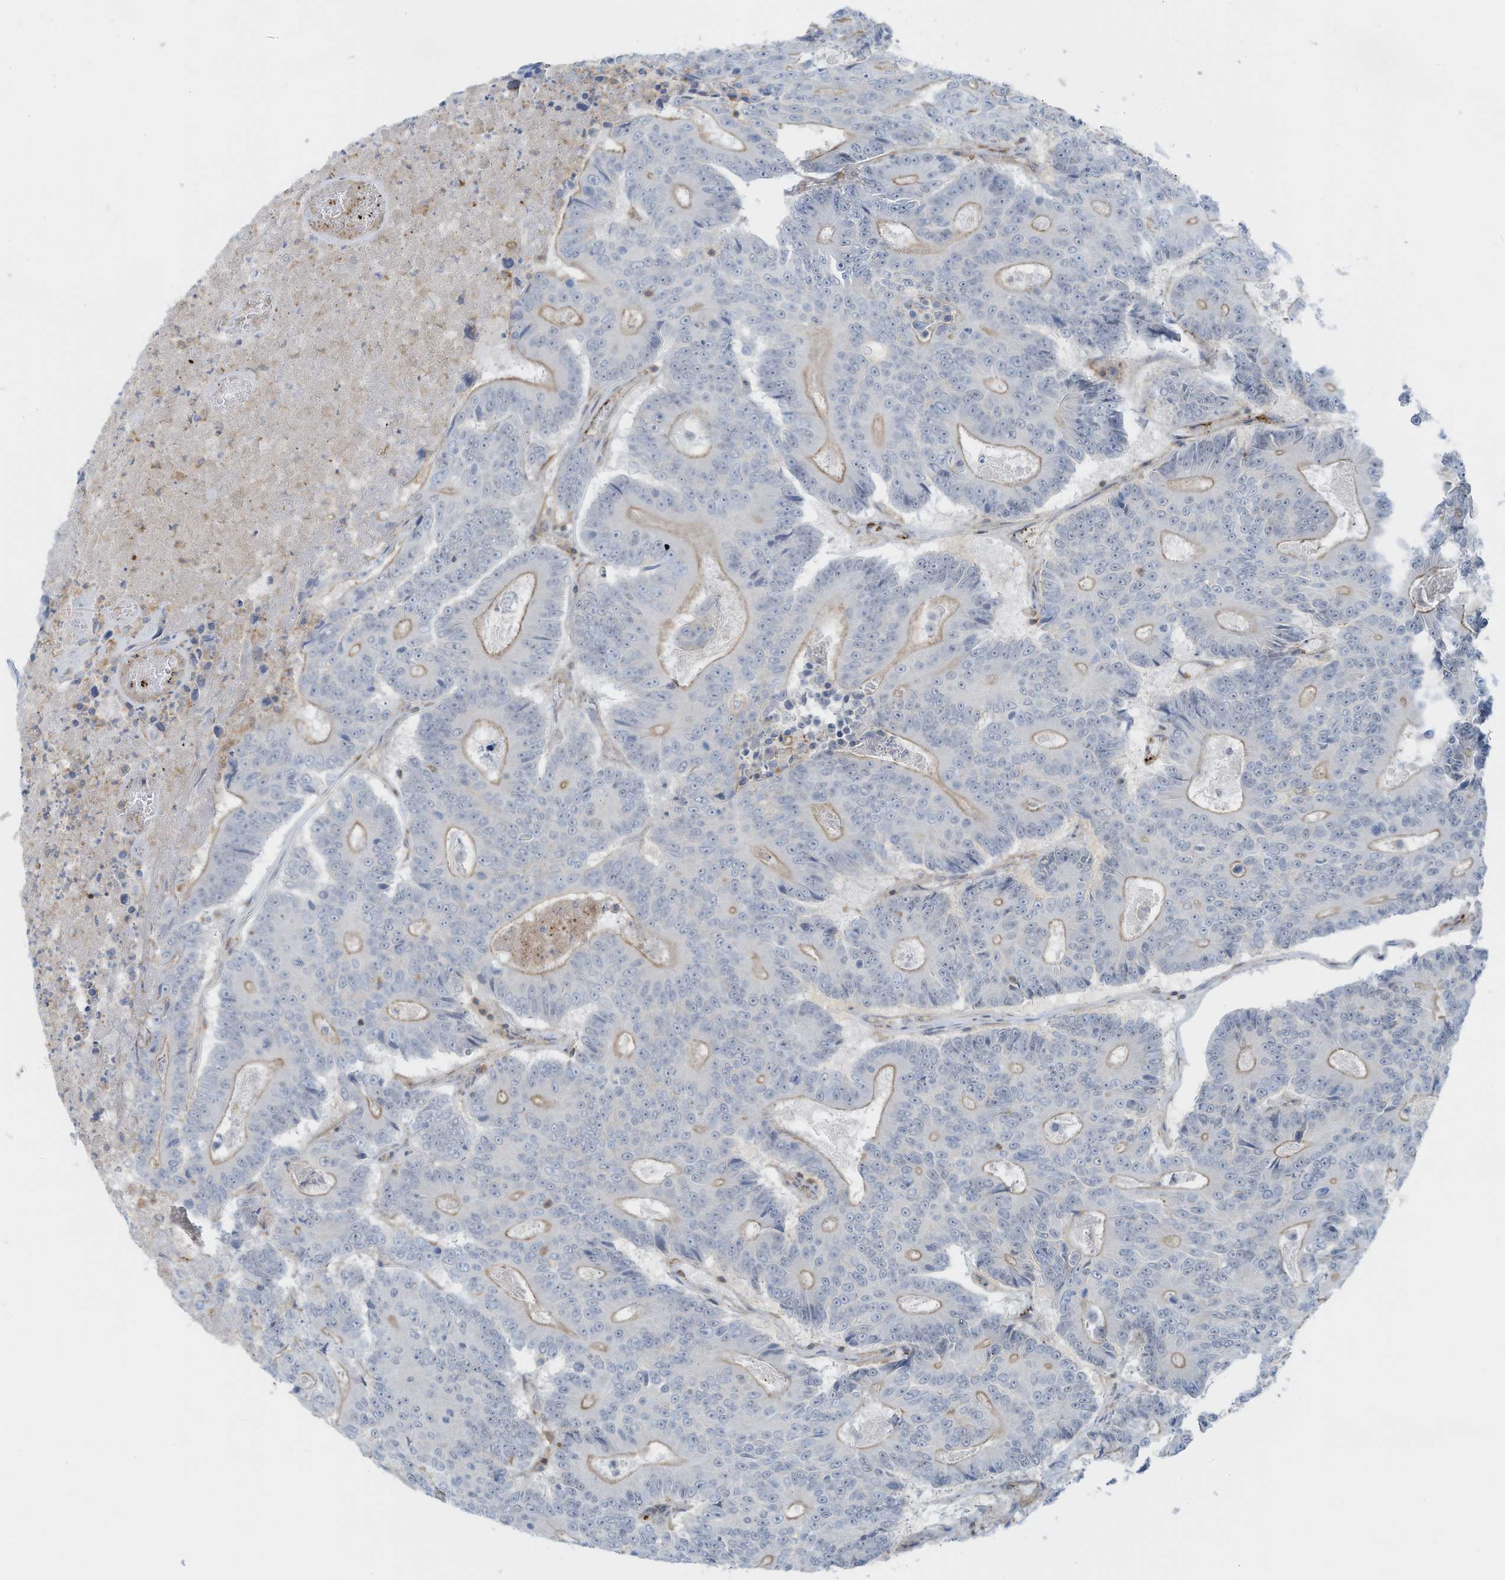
{"staining": {"intensity": "weak", "quantity": "25%-75%", "location": "cytoplasmic/membranous"}, "tissue": "colorectal cancer", "cell_type": "Tumor cells", "image_type": "cancer", "snomed": [{"axis": "morphology", "description": "Adenocarcinoma, NOS"}, {"axis": "topography", "description": "Colon"}], "caption": "Immunohistochemical staining of human colorectal adenocarcinoma demonstrates low levels of weak cytoplasmic/membranous protein expression in about 25%-75% of tumor cells.", "gene": "ZNF846", "patient": {"sex": "male", "age": 83}}